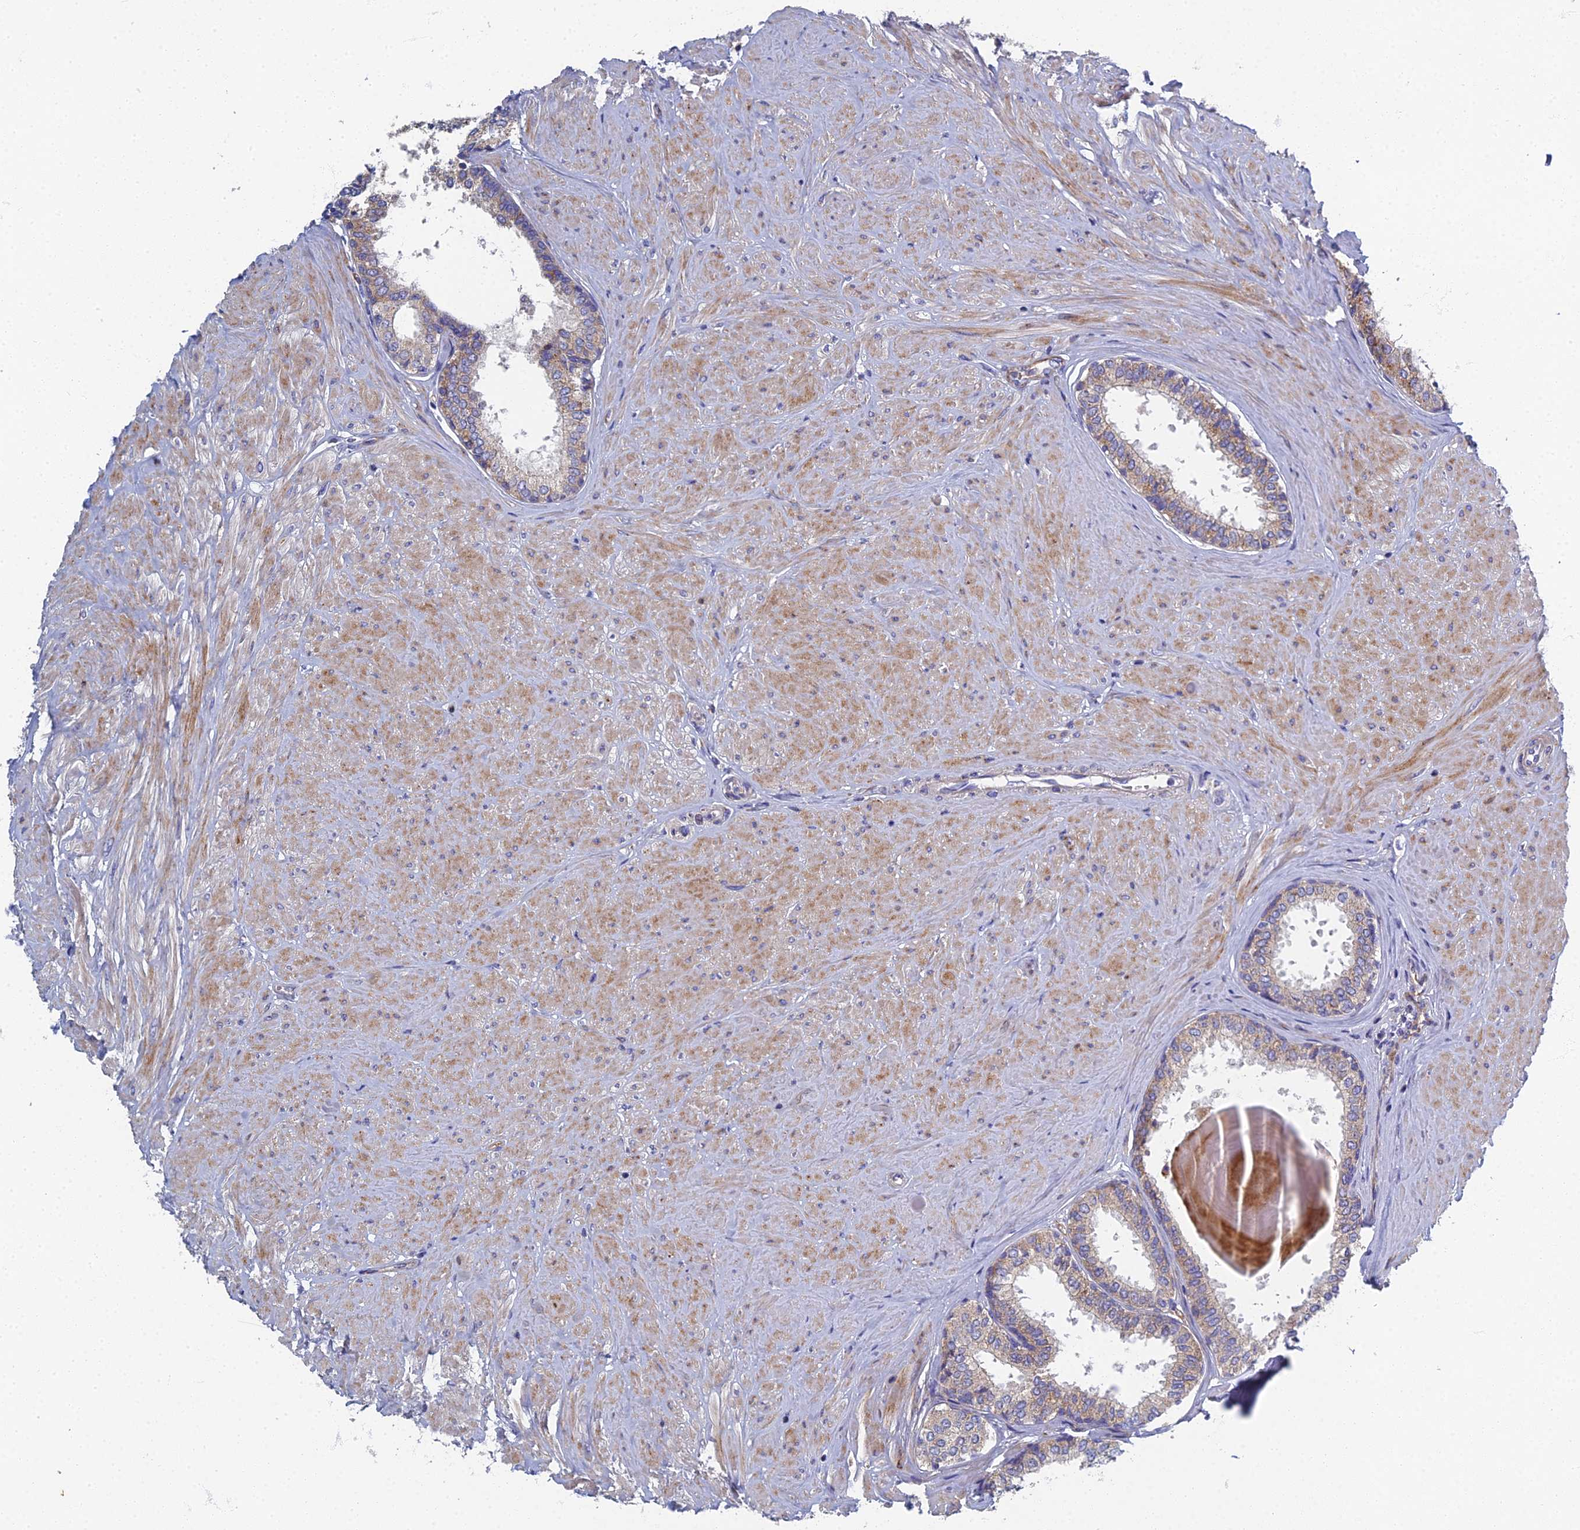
{"staining": {"intensity": "moderate", "quantity": "<25%", "location": "cytoplasmic/membranous"}, "tissue": "prostate", "cell_type": "Glandular cells", "image_type": "normal", "snomed": [{"axis": "morphology", "description": "Normal tissue, NOS"}, {"axis": "topography", "description": "Prostate"}], "caption": "Prostate stained for a protein reveals moderate cytoplasmic/membranous positivity in glandular cells. Immunohistochemistry (ihc) stains the protein of interest in brown and the nuclei are stained blue.", "gene": "RNASEK", "patient": {"sex": "male", "age": 48}}